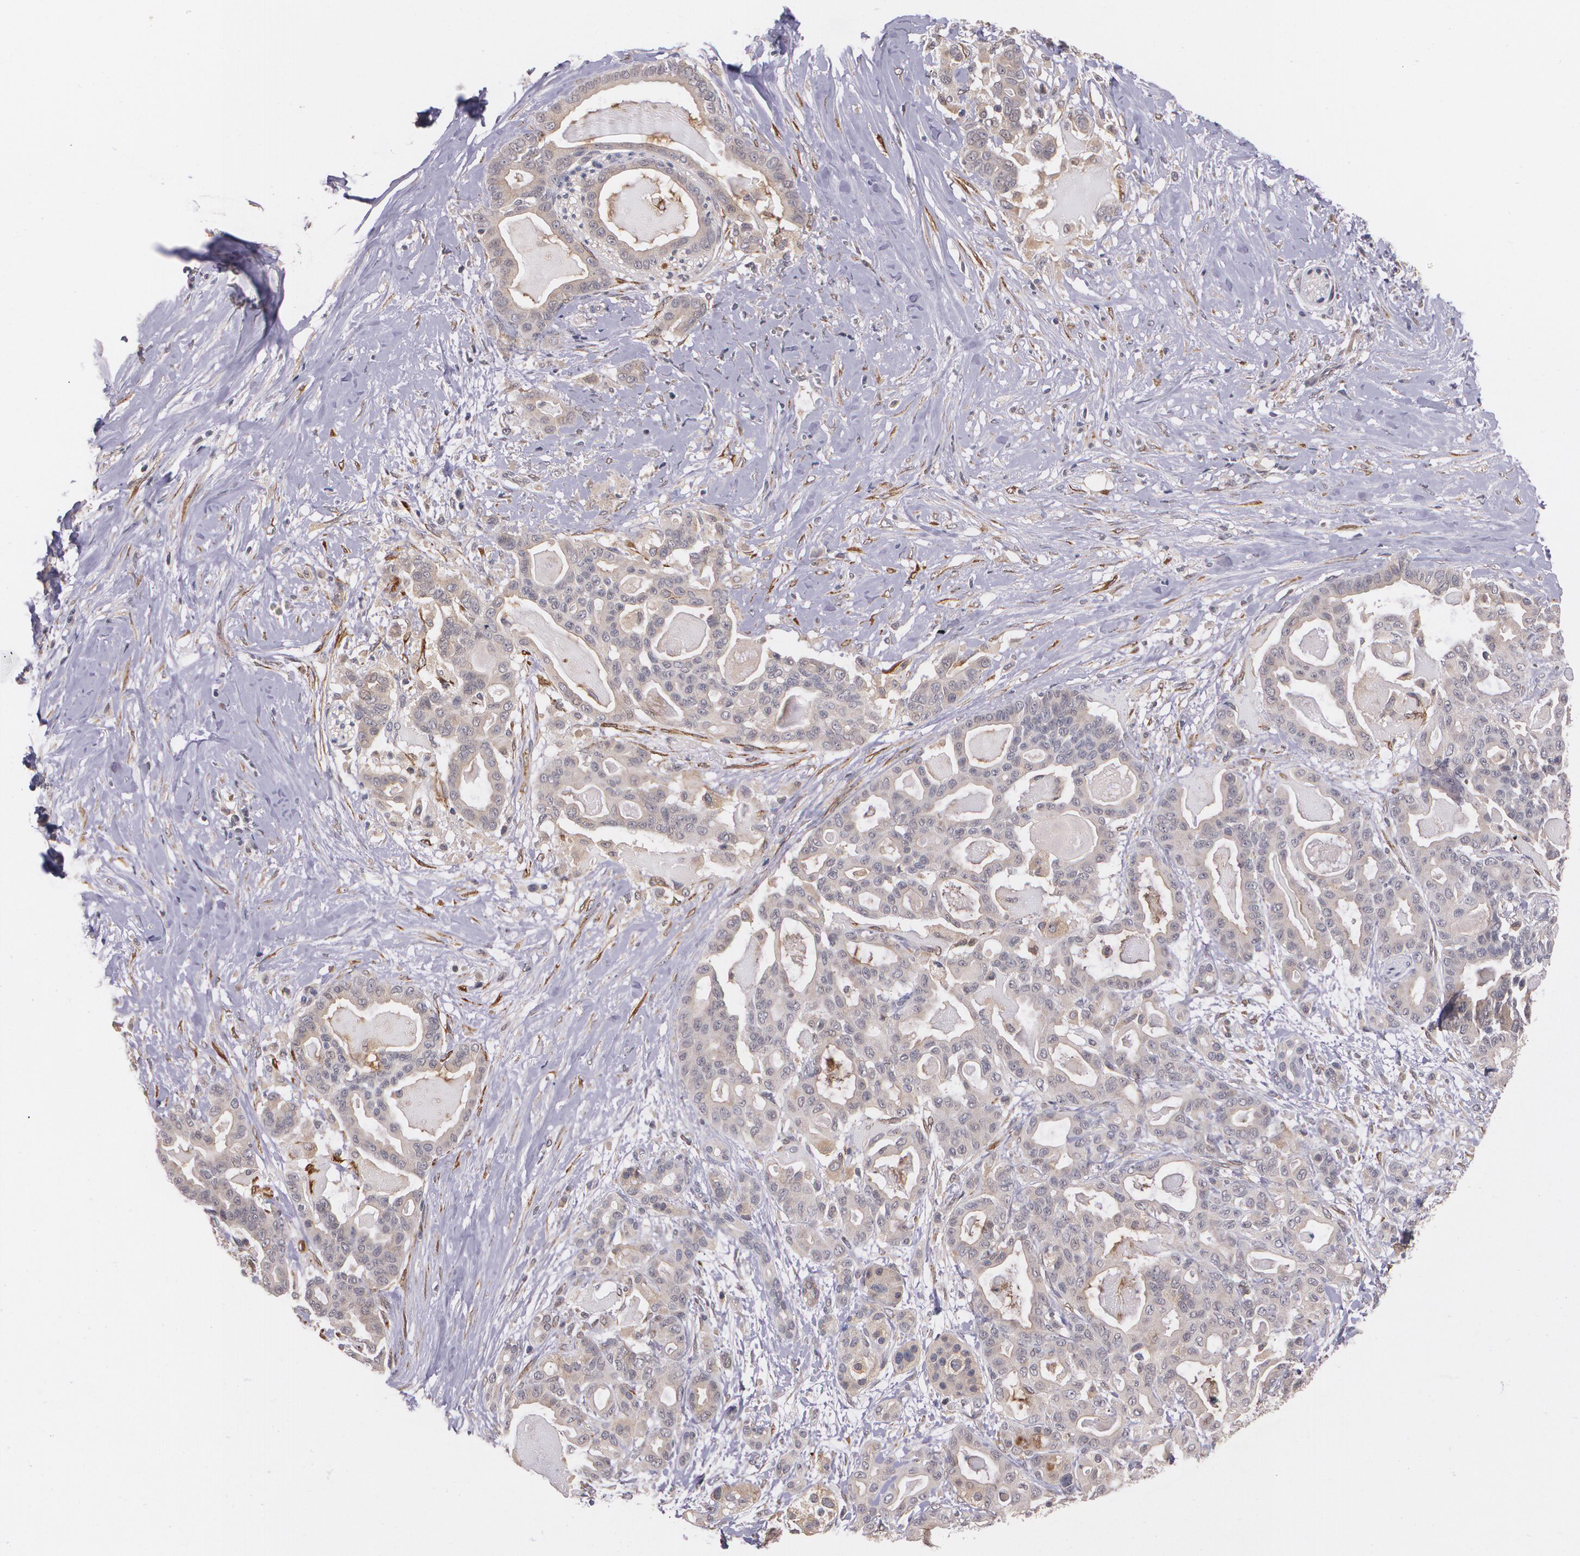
{"staining": {"intensity": "weak", "quantity": ">75%", "location": "cytoplasmic/membranous"}, "tissue": "pancreatic cancer", "cell_type": "Tumor cells", "image_type": "cancer", "snomed": [{"axis": "morphology", "description": "Adenocarcinoma, NOS"}, {"axis": "topography", "description": "Pancreas"}], "caption": "Protein analysis of pancreatic cancer tissue reveals weak cytoplasmic/membranous positivity in about >75% of tumor cells.", "gene": "IFNGR2", "patient": {"sex": "male", "age": 63}}